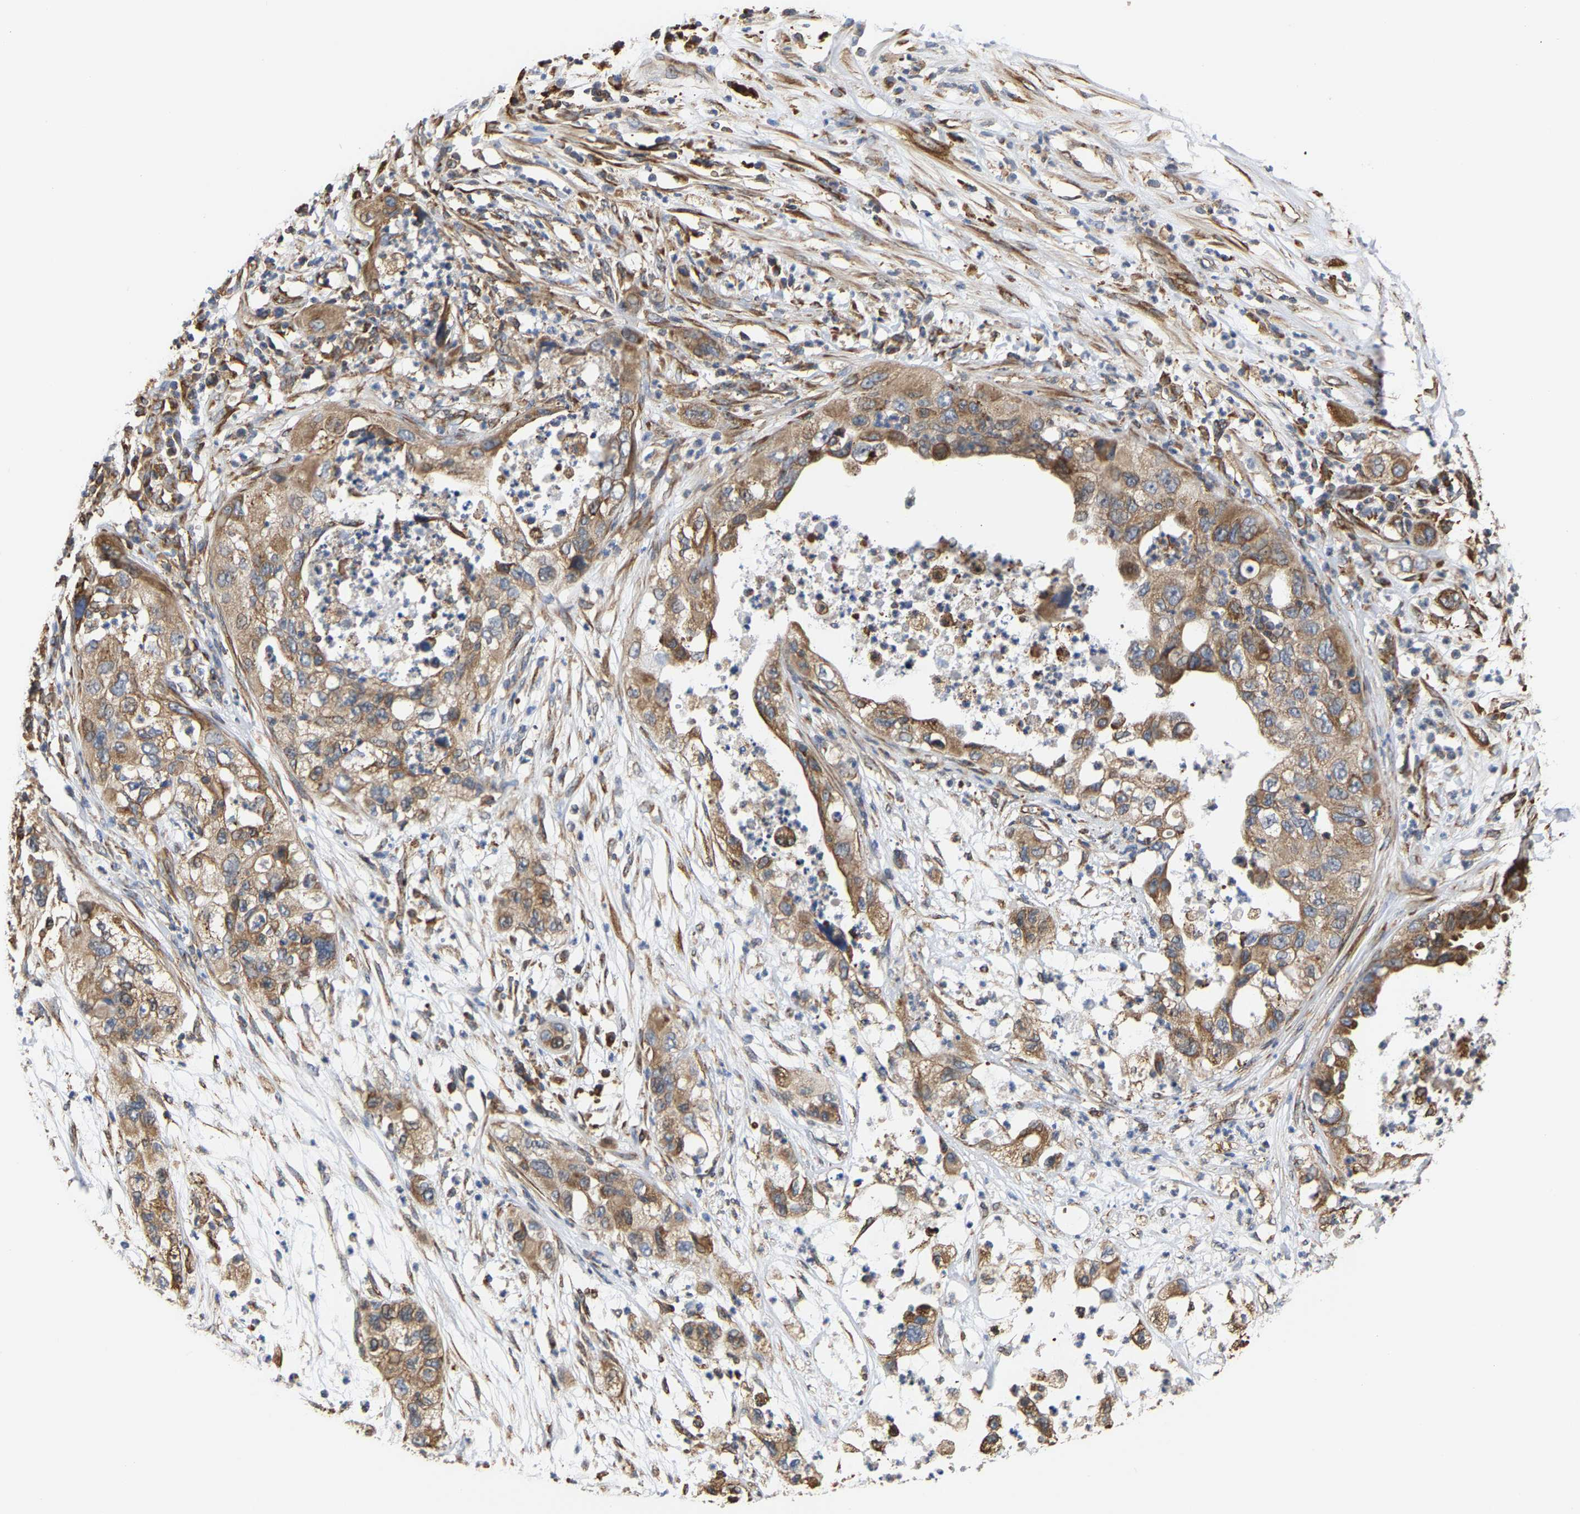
{"staining": {"intensity": "moderate", "quantity": ">75%", "location": "cytoplasmic/membranous"}, "tissue": "pancreatic cancer", "cell_type": "Tumor cells", "image_type": "cancer", "snomed": [{"axis": "morphology", "description": "Adenocarcinoma, NOS"}, {"axis": "topography", "description": "Pancreas"}], "caption": "This is an image of immunohistochemistry staining of adenocarcinoma (pancreatic), which shows moderate staining in the cytoplasmic/membranous of tumor cells.", "gene": "ARAP1", "patient": {"sex": "female", "age": 78}}